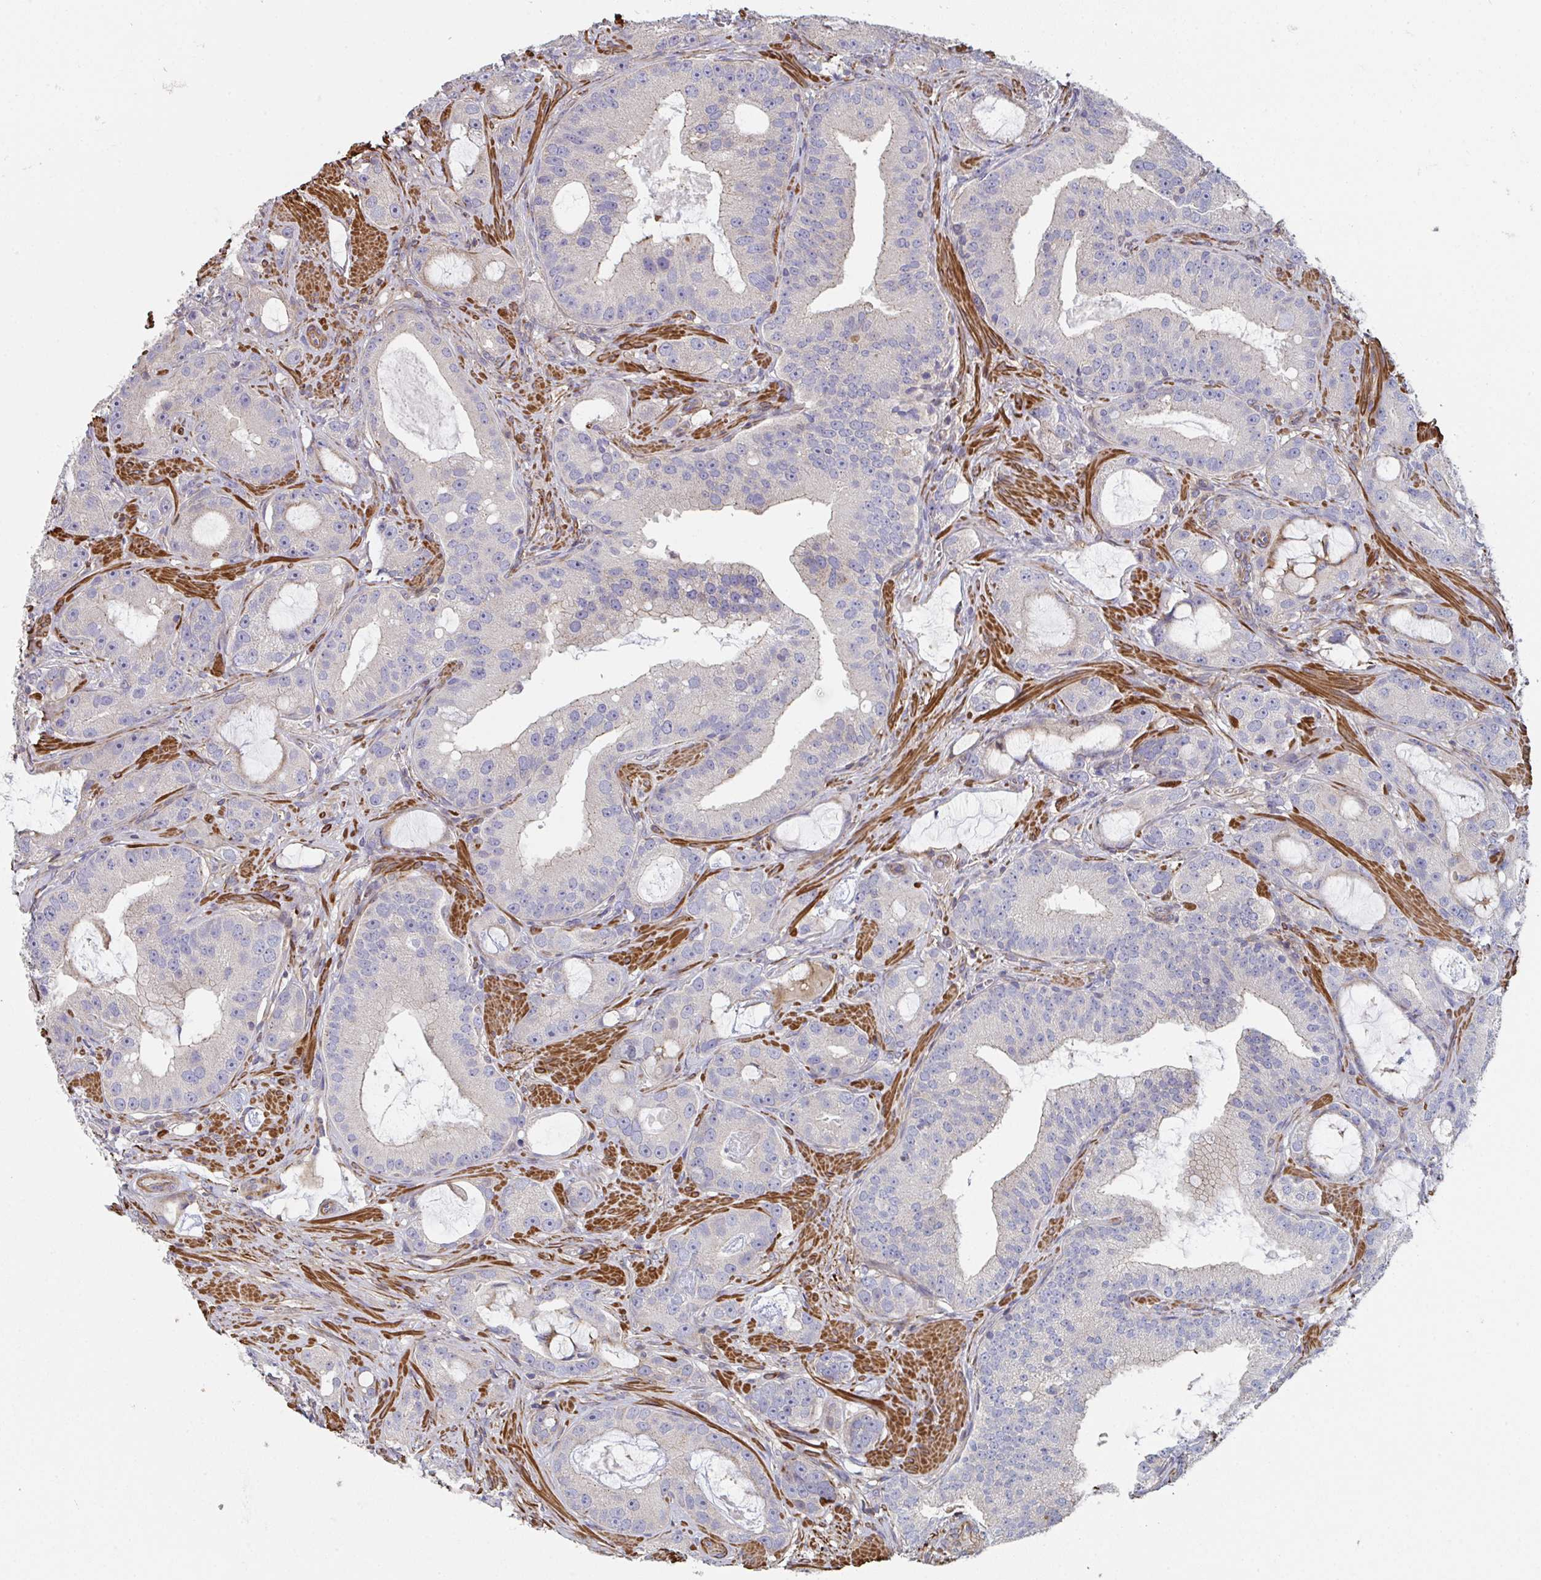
{"staining": {"intensity": "negative", "quantity": "none", "location": "none"}, "tissue": "prostate cancer", "cell_type": "Tumor cells", "image_type": "cancer", "snomed": [{"axis": "morphology", "description": "Adenocarcinoma, High grade"}, {"axis": "topography", "description": "Prostate"}], "caption": "An image of human prostate adenocarcinoma (high-grade) is negative for staining in tumor cells. (DAB immunohistochemistry visualized using brightfield microscopy, high magnification).", "gene": "FZD2", "patient": {"sex": "male", "age": 65}}